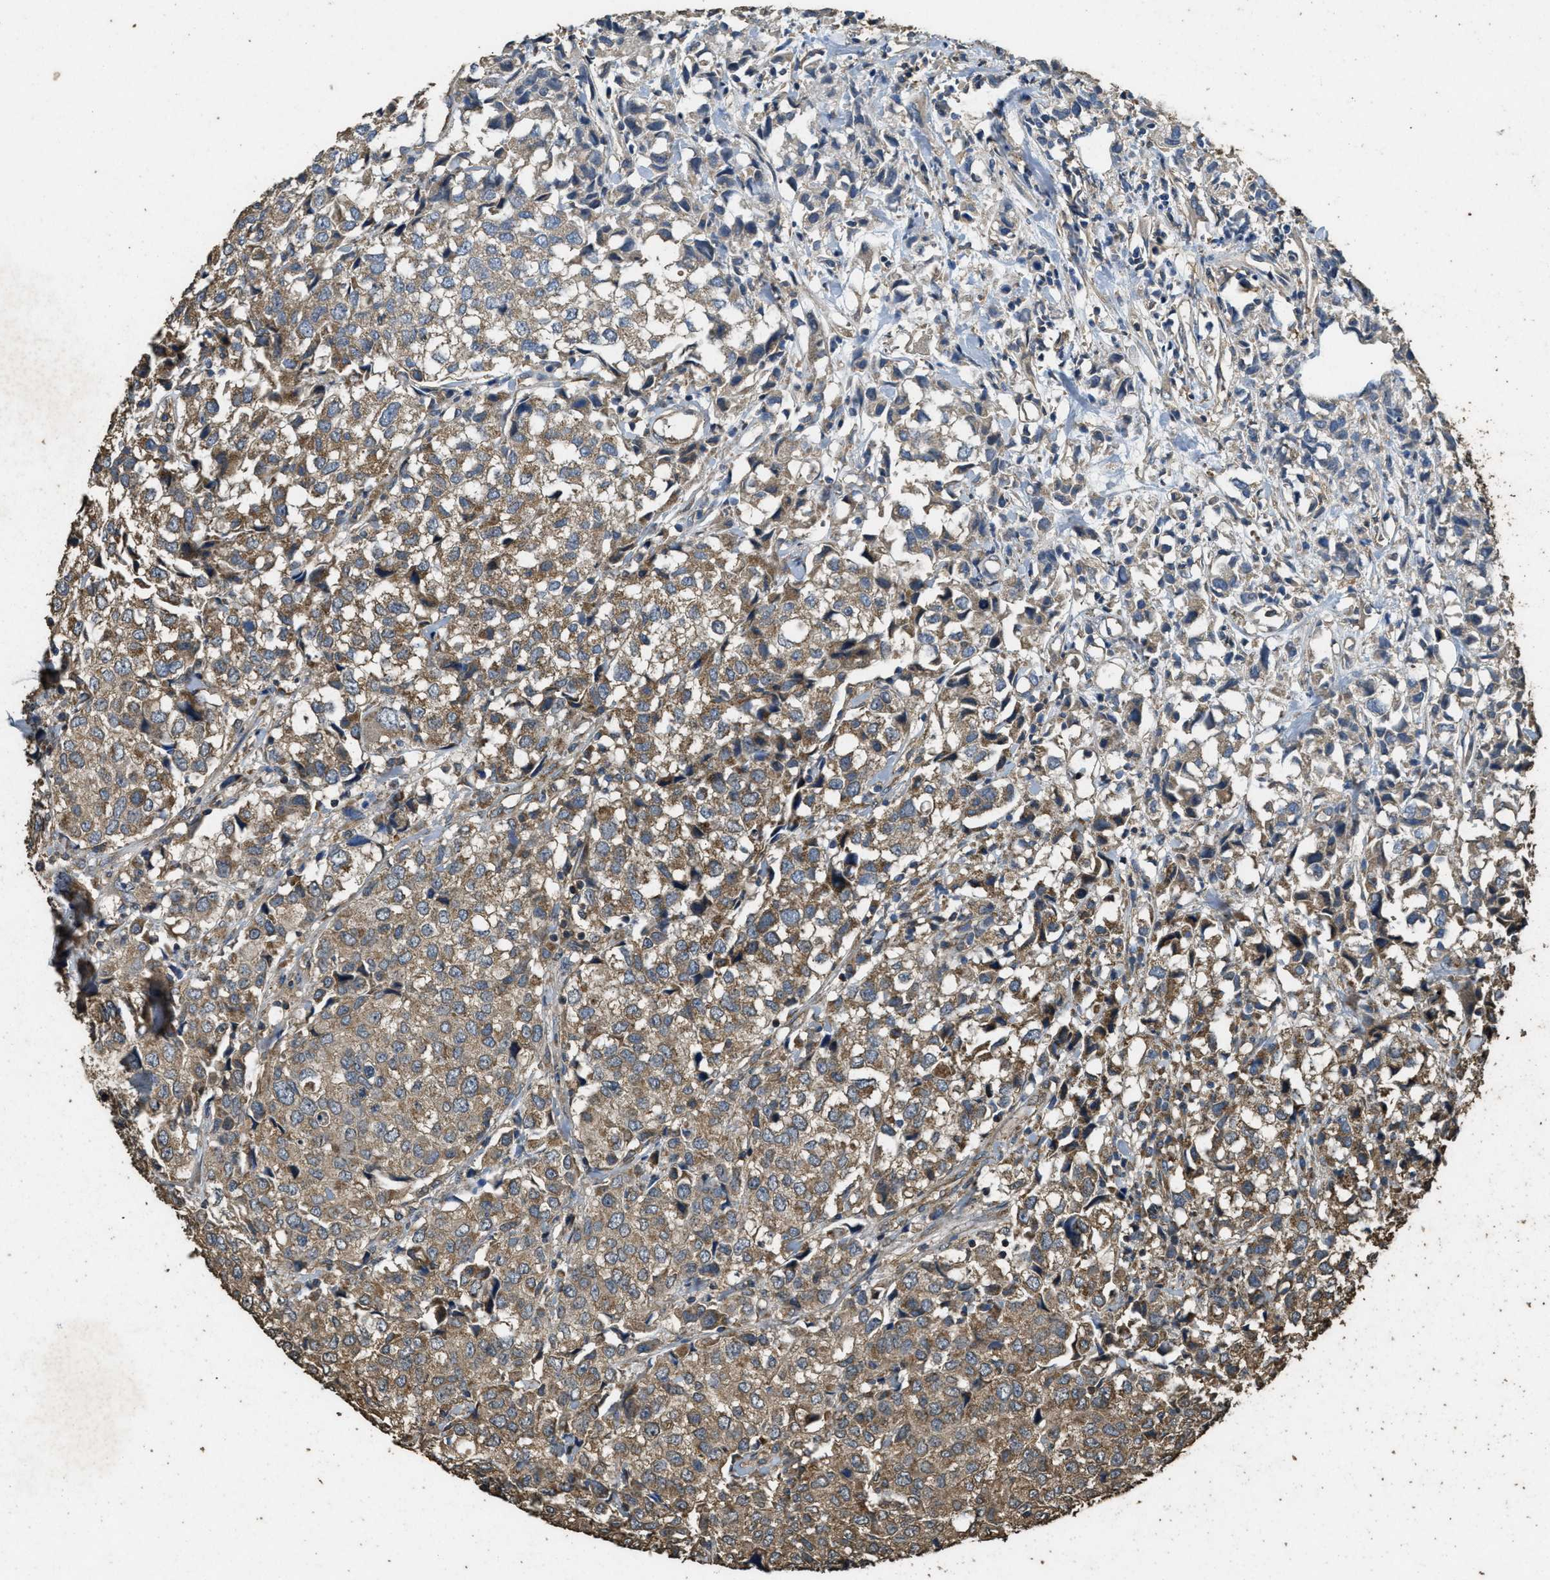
{"staining": {"intensity": "moderate", "quantity": ">75%", "location": "cytoplasmic/membranous"}, "tissue": "urothelial cancer", "cell_type": "Tumor cells", "image_type": "cancer", "snomed": [{"axis": "morphology", "description": "Urothelial carcinoma, High grade"}, {"axis": "topography", "description": "Urinary bladder"}], "caption": "The immunohistochemical stain shows moderate cytoplasmic/membranous staining in tumor cells of urothelial carcinoma (high-grade) tissue.", "gene": "CYRIA", "patient": {"sex": "female", "age": 75}}